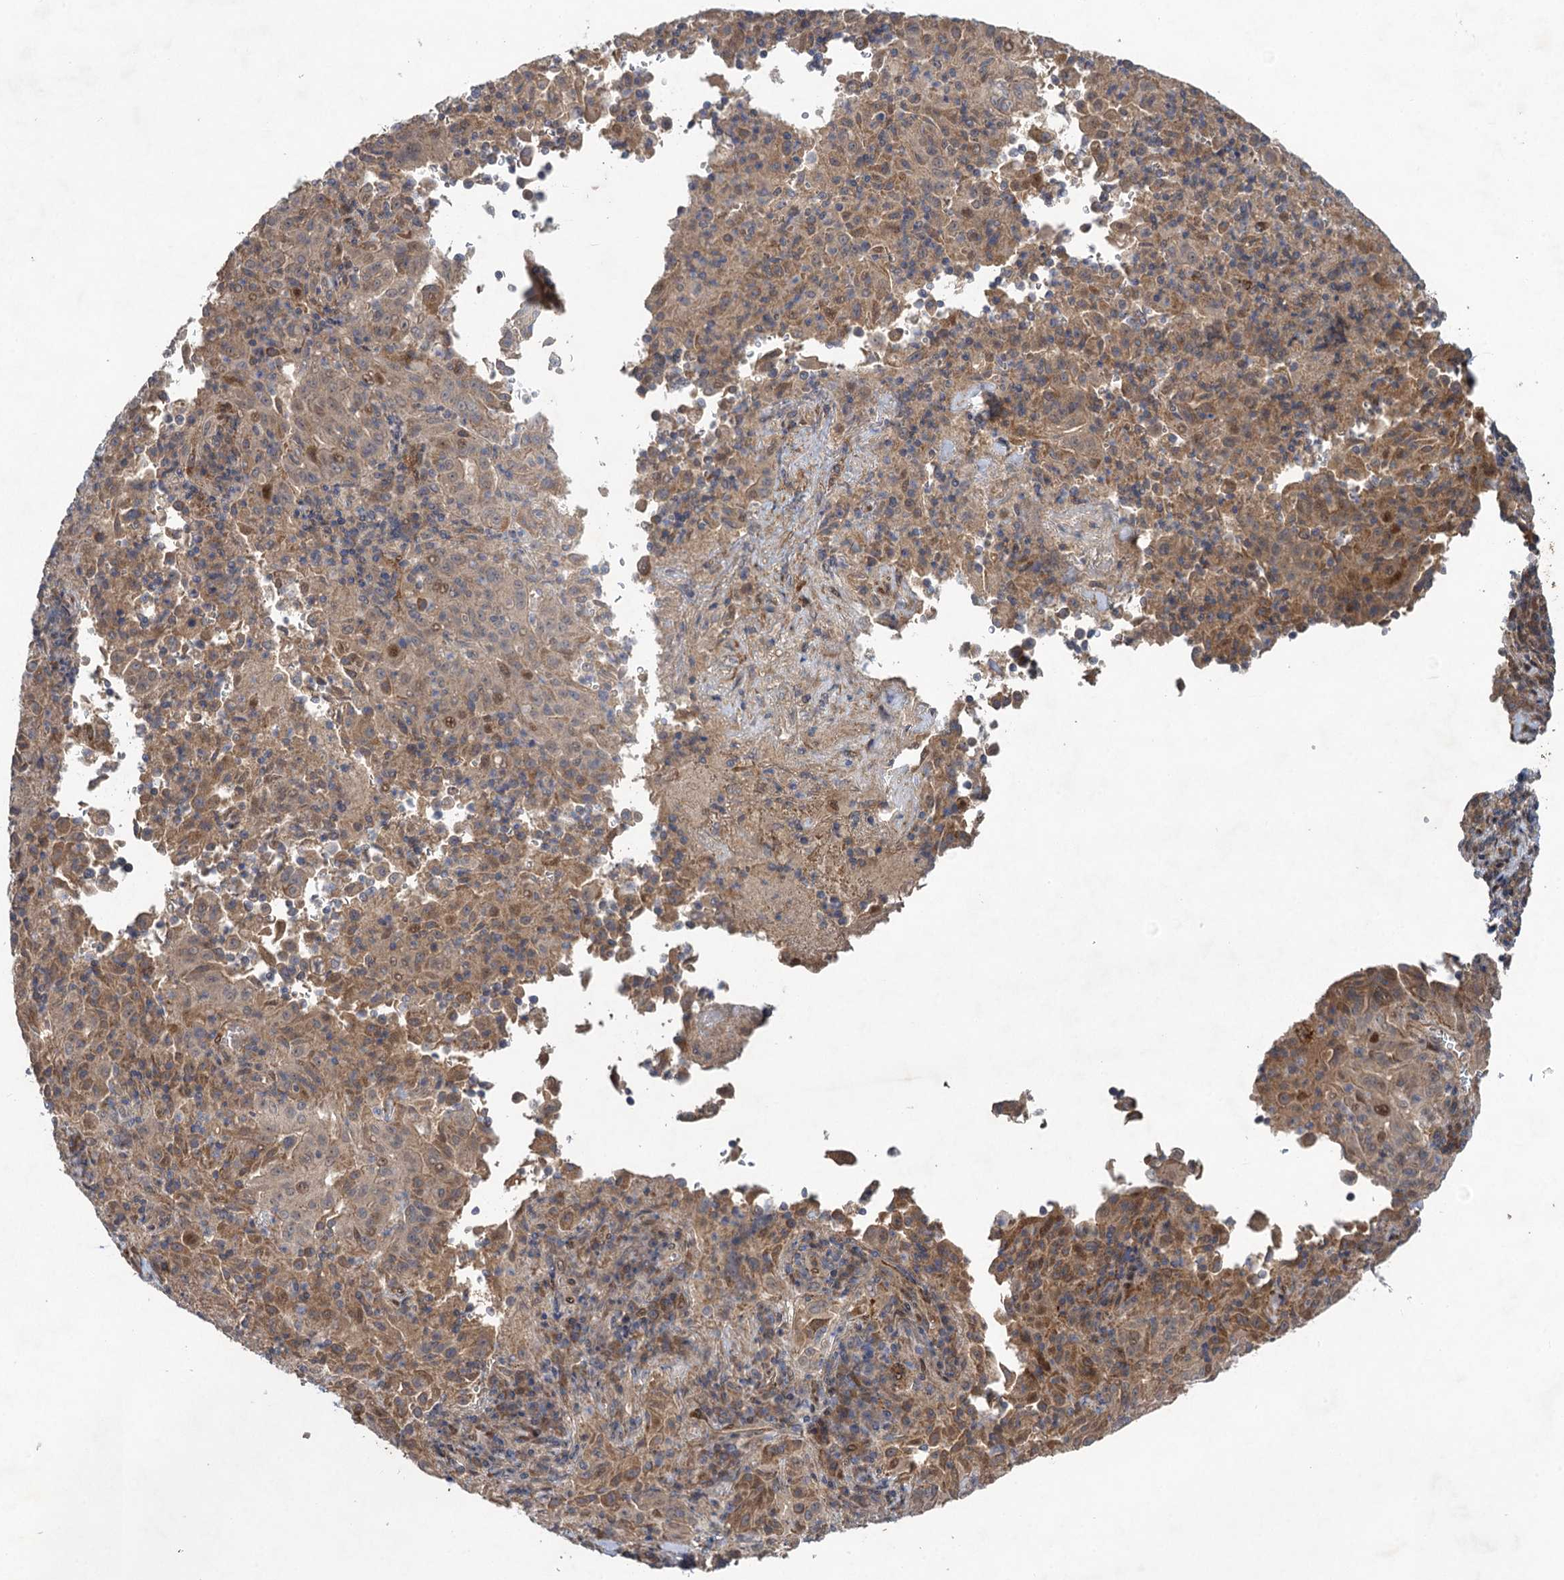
{"staining": {"intensity": "moderate", "quantity": "25%-75%", "location": "cytoplasmic/membranous,nuclear"}, "tissue": "pancreatic cancer", "cell_type": "Tumor cells", "image_type": "cancer", "snomed": [{"axis": "morphology", "description": "Adenocarcinoma, NOS"}, {"axis": "topography", "description": "Pancreas"}], "caption": "Moderate cytoplasmic/membranous and nuclear staining is identified in about 25%-75% of tumor cells in pancreatic adenocarcinoma. (Brightfield microscopy of DAB IHC at high magnification).", "gene": "NUDT22", "patient": {"sex": "male", "age": 63}}